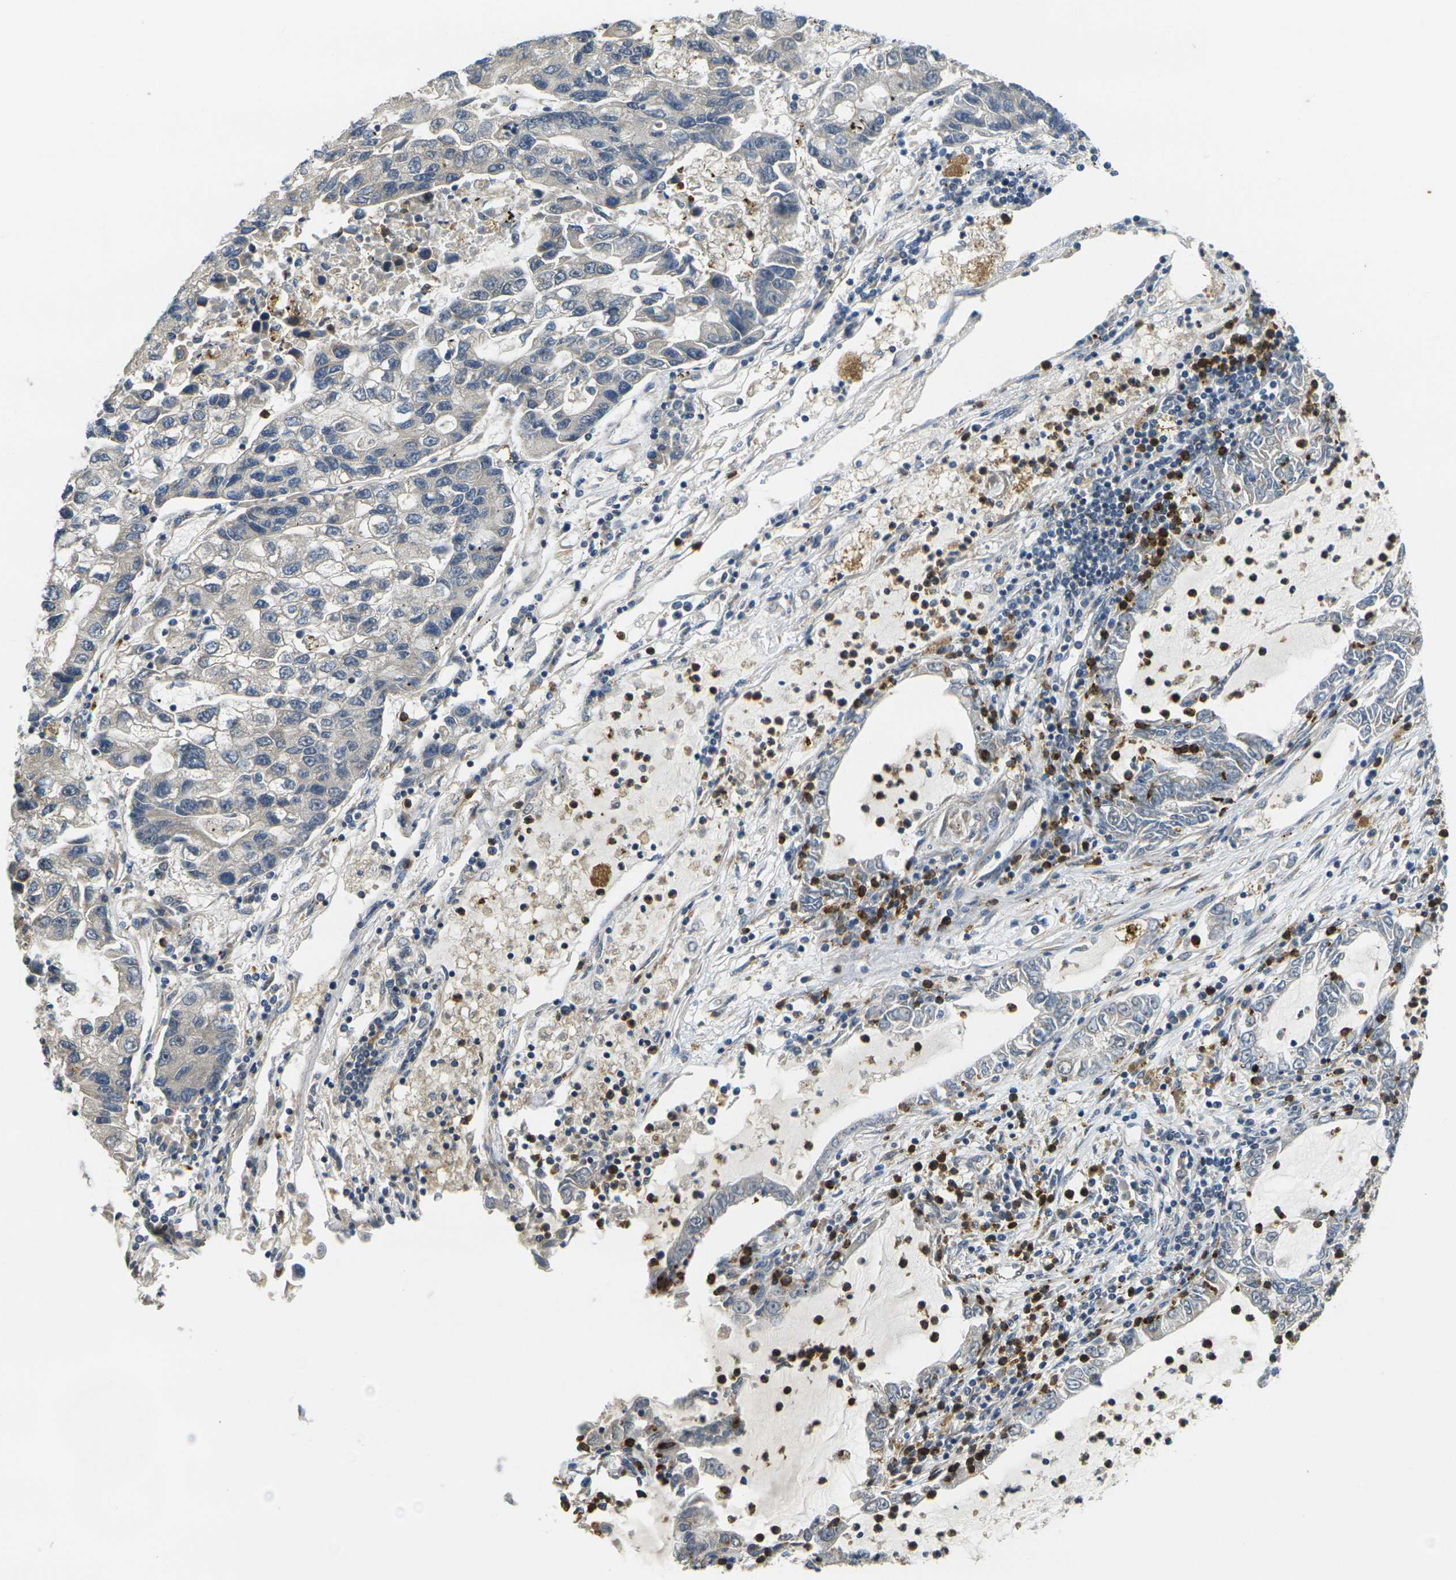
{"staining": {"intensity": "negative", "quantity": "none", "location": "none"}, "tissue": "lung cancer", "cell_type": "Tumor cells", "image_type": "cancer", "snomed": [{"axis": "morphology", "description": "Adenocarcinoma, NOS"}, {"axis": "topography", "description": "Lung"}], "caption": "Immunohistochemical staining of lung cancer shows no significant positivity in tumor cells.", "gene": "MINAR2", "patient": {"sex": "female", "age": 51}}